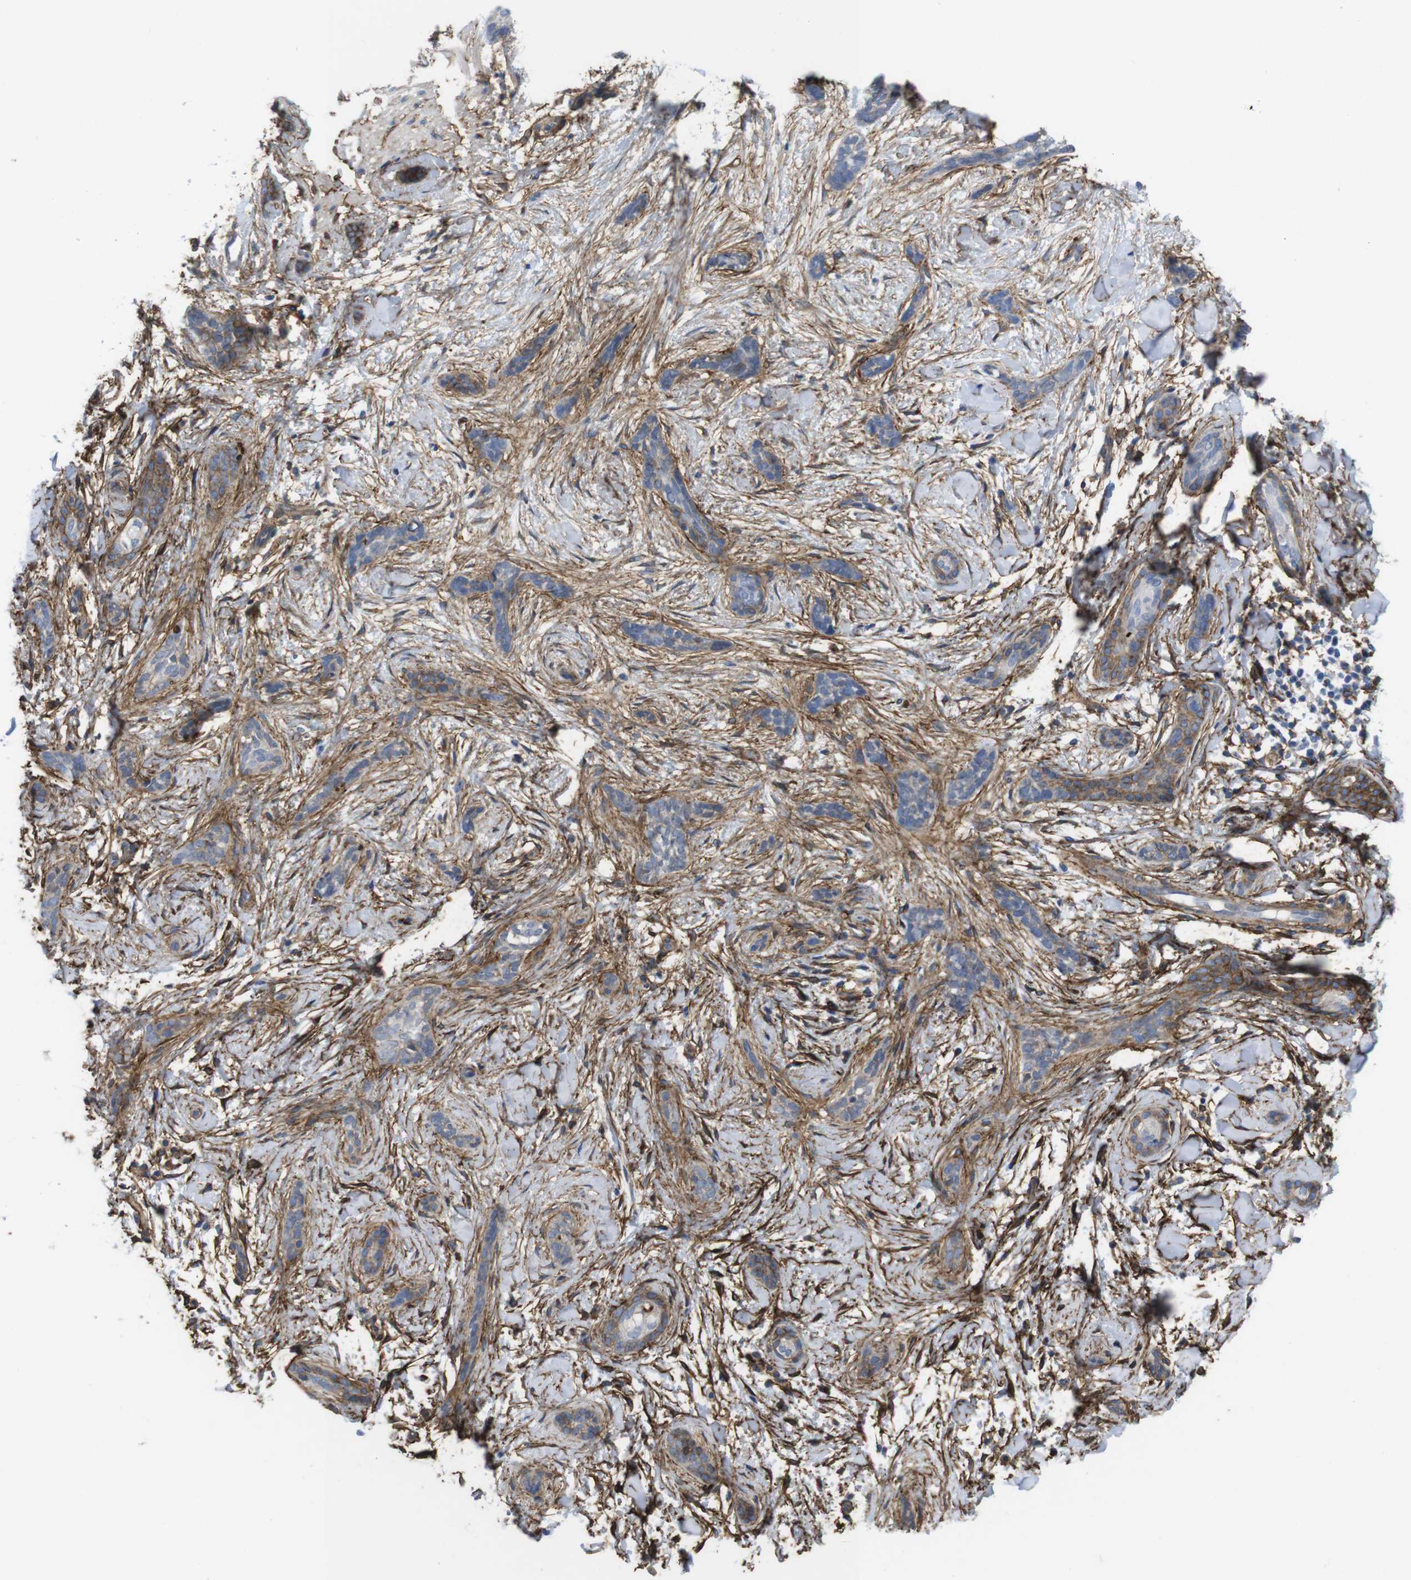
{"staining": {"intensity": "negative", "quantity": "none", "location": "none"}, "tissue": "skin cancer", "cell_type": "Tumor cells", "image_type": "cancer", "snomed": [{"axis": "morphology", "description": "Basal cell carcinoma"}, {"axis": "morphology", "description": "Adnexal tumor, benign"}, {"axis": "topography", "description": "Skin"}], "caption": "High power microscopy histopathology image of an immunohistochemistry image of skin basal cell carcinoma, revealing no significant staining in tumor cells.", "gene": "CYBRD1", "patient": {"sex": "female", "age": 42}}